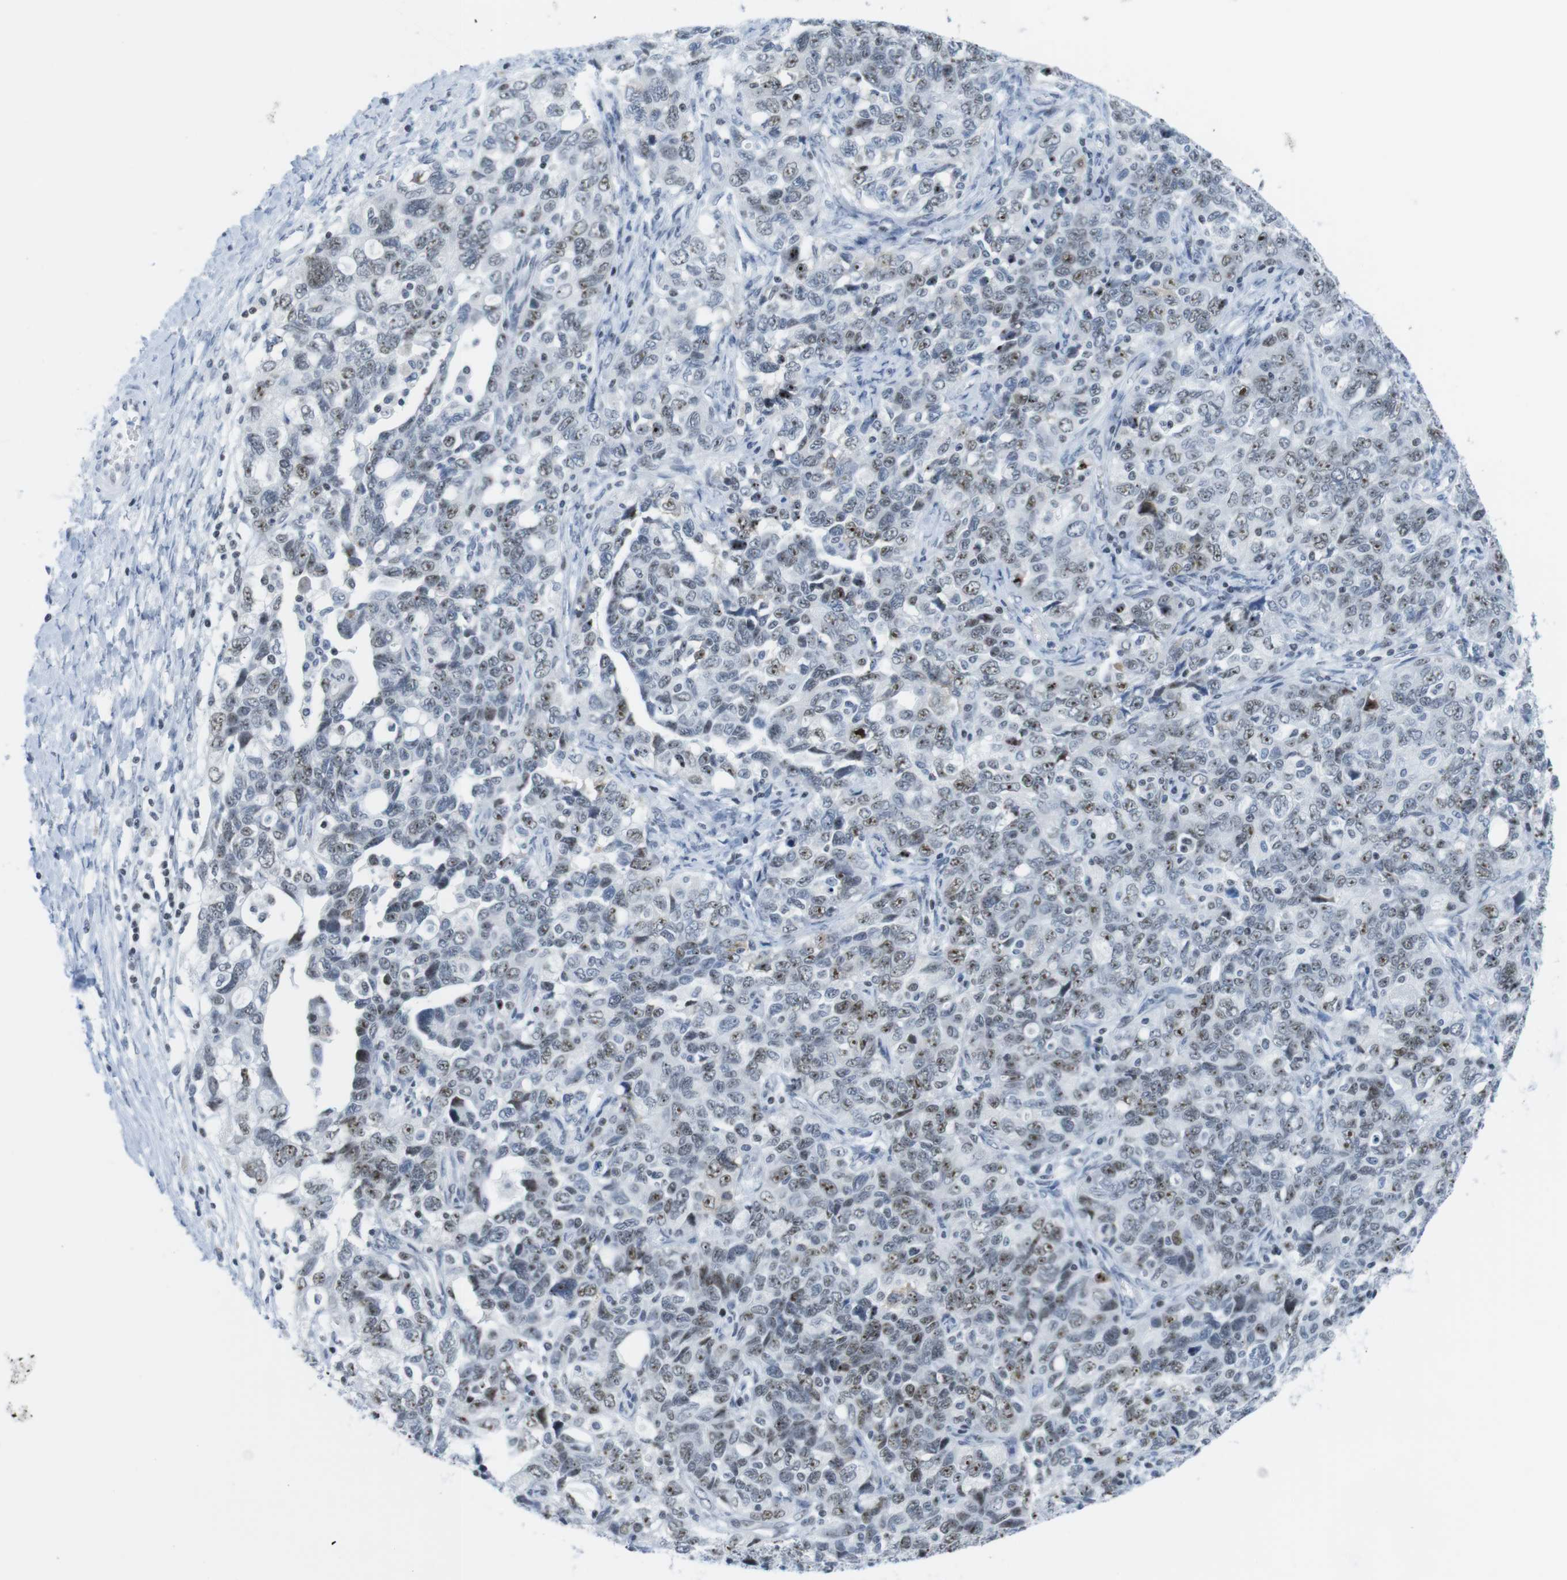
{"staining": {"intensity": "weak", "quantity": ">75%", "location": "nuclear"}, "tissue": "ovarian cancer", "cell_type": "Tumor cells", "image_type": "cancer", "snomed": [{"axis": "morphology", "description": "Carcinoma, NOS"}, {"axis": "morphology", "description": "Cystadenocarcinoma, serous, NOS"}, {"axis": "topography", "description": "Ovary"}], "caption": "Weak nuclear staining is seen in about >75% of tumor cells in ovarian serous cystadenocarcinoma. The staining is performed using DAB brown chromogen to label protein expression. The nuclei are counter-stained blue using hematoxylin.", "gene": "NIFK", "patient": {"sex": "female", "age": 69}}